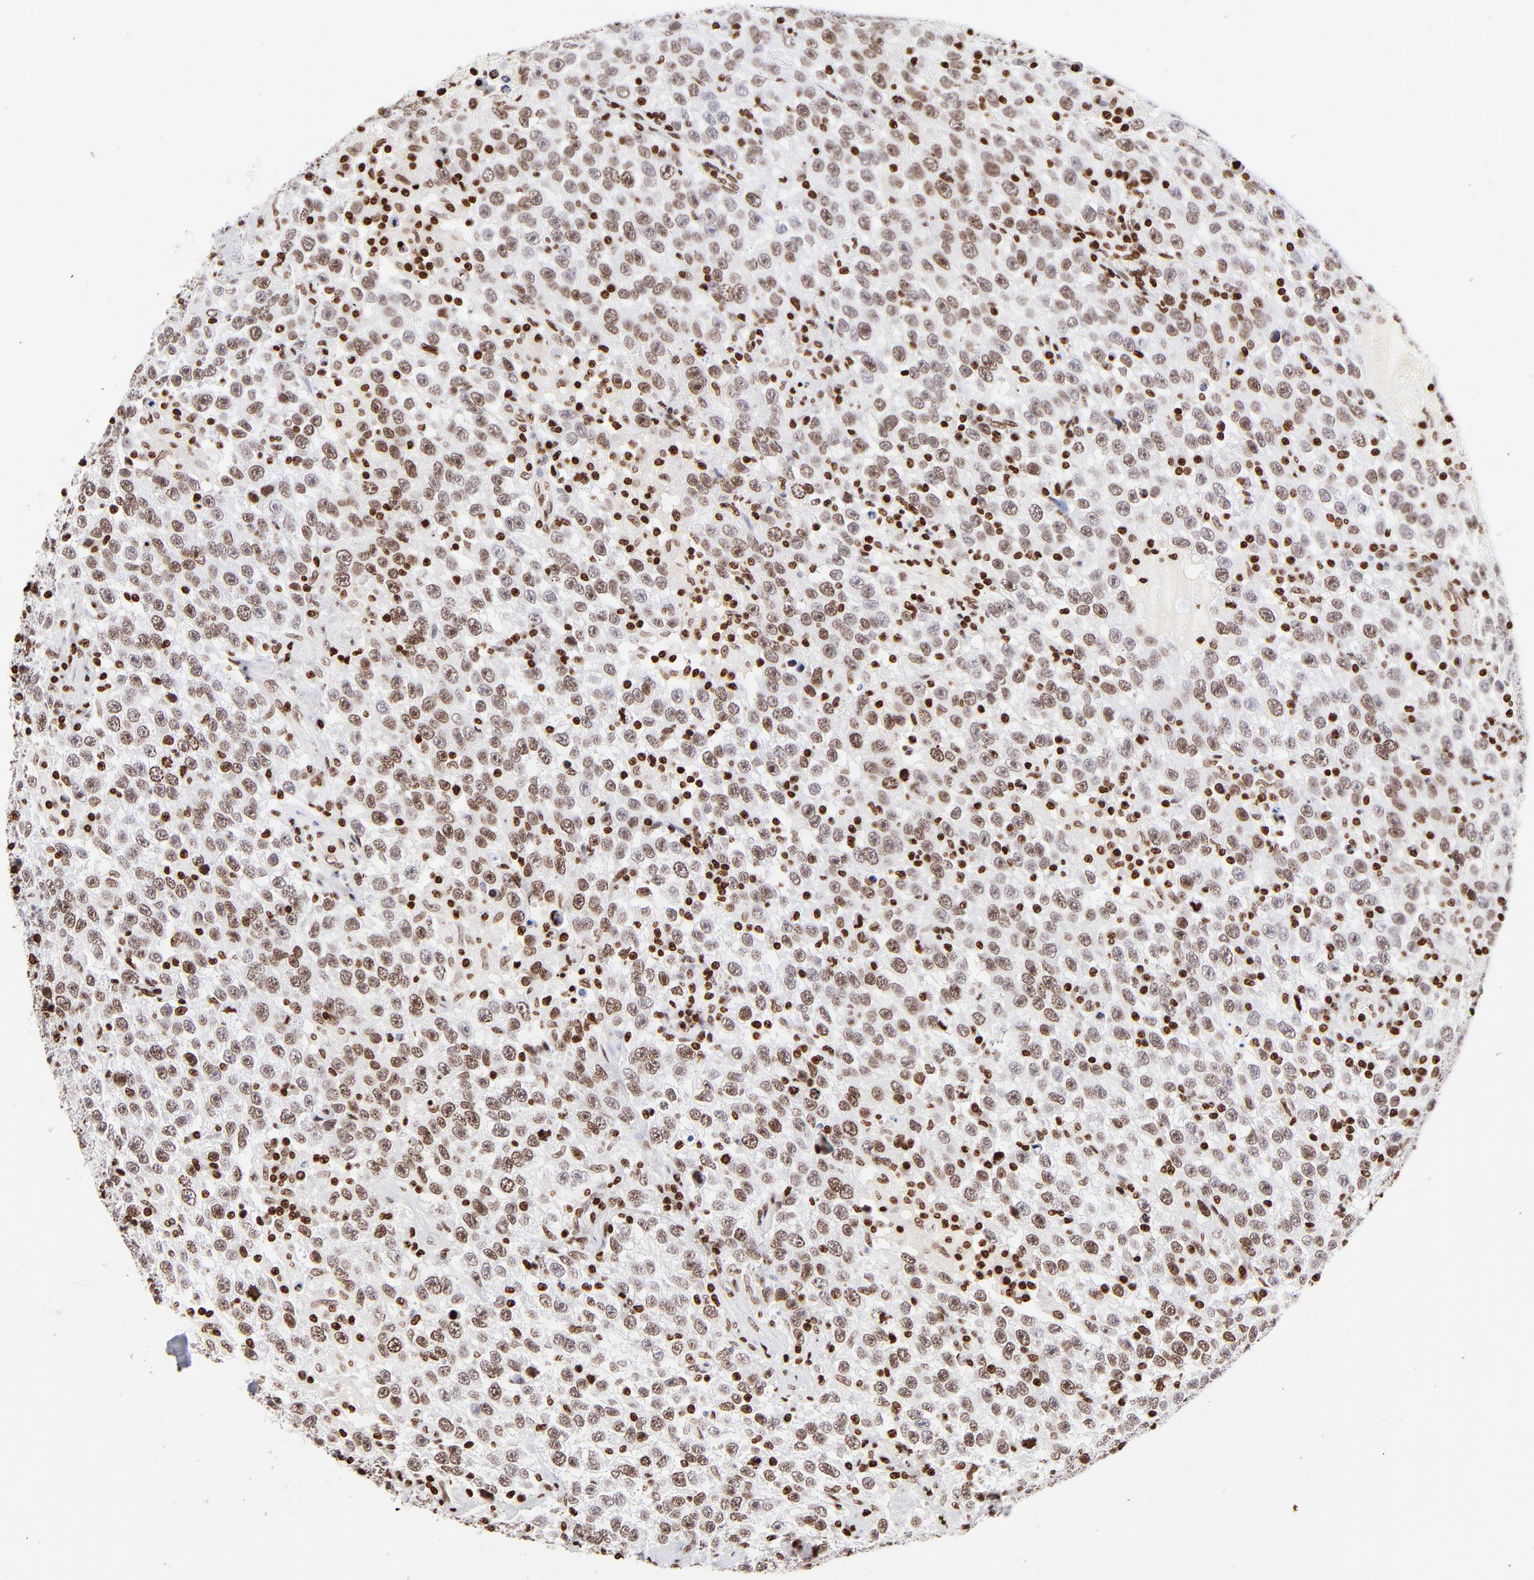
{"staining": {"intensity": "moderate", "quantity": ">75%", "location": "nuclear"}, "tissue": "testis cancer", "cell_type": "Tumor cells", "image_type": "cancer", "snomed": [{"axis": "morphology", "description": "Seminoma, NOS"}, {"axis": "topography", "description": "Testis"}], "caption": "Moderate nuclear positivity for a protein is seen in approximately >75% of tumor cells of testis seminoma using immunohistochemistry (IHC).", "gene": "RTL4", "patient": {"sex": "male", "age": 41}}